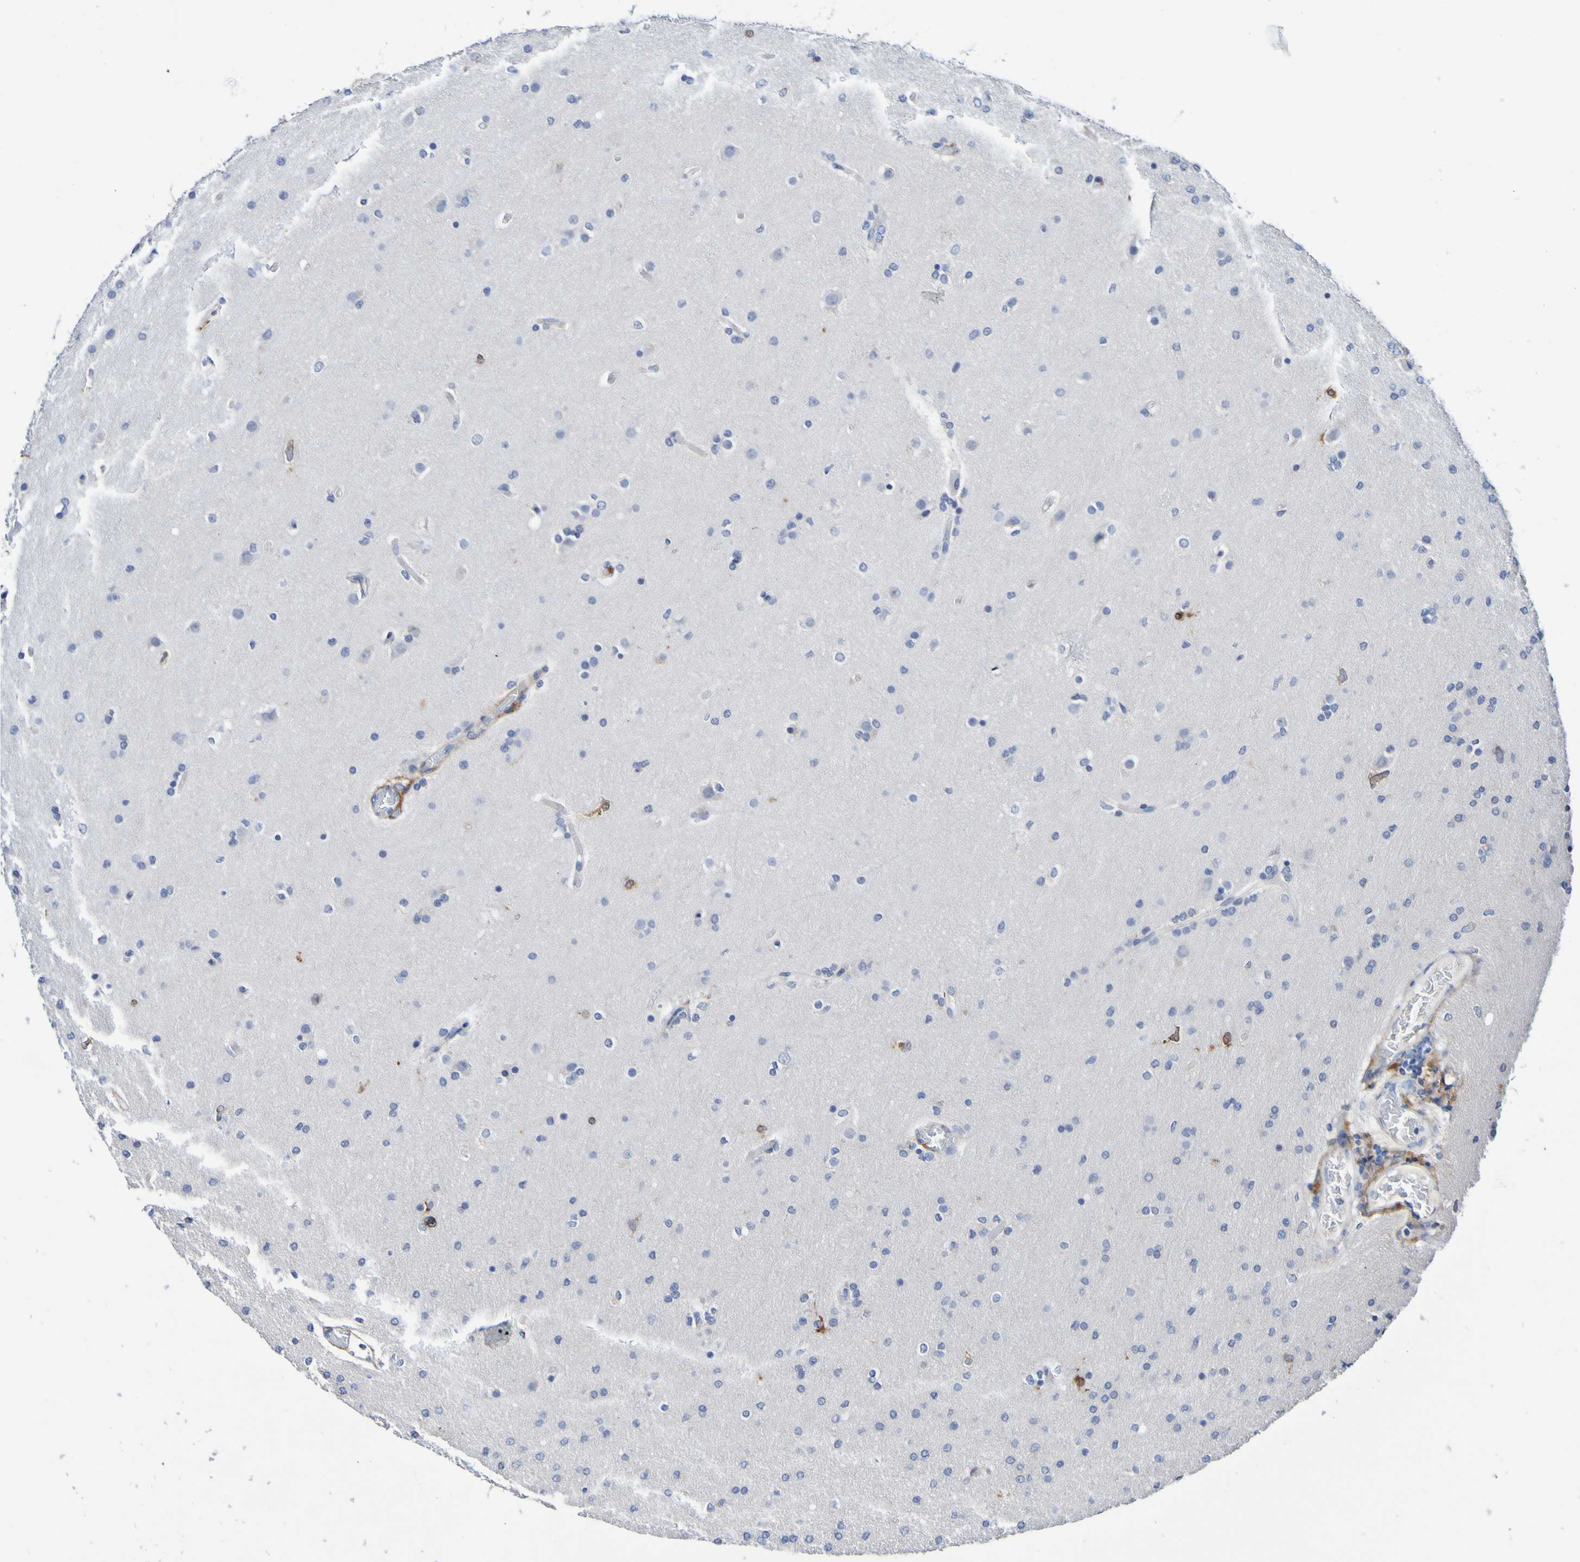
{"staining": {"intensity": "negative", "quantity": "none", "location": "none"}, "tissue": "glioma", "cell_type": "Tumor cells", "image_type": "cancer", "snomed": [{"axis": "morphology", "description": "Glioma, malignant, High grade"}, {"axis": "topography", "description": "Cerebral cortex"}], "caption": "Protein analysis of malignant glioma (high-grade) exhibits no significant positivity in tumor cells.", "gene": "SGCB", "patient": {"sex": "female", "age": 36}}